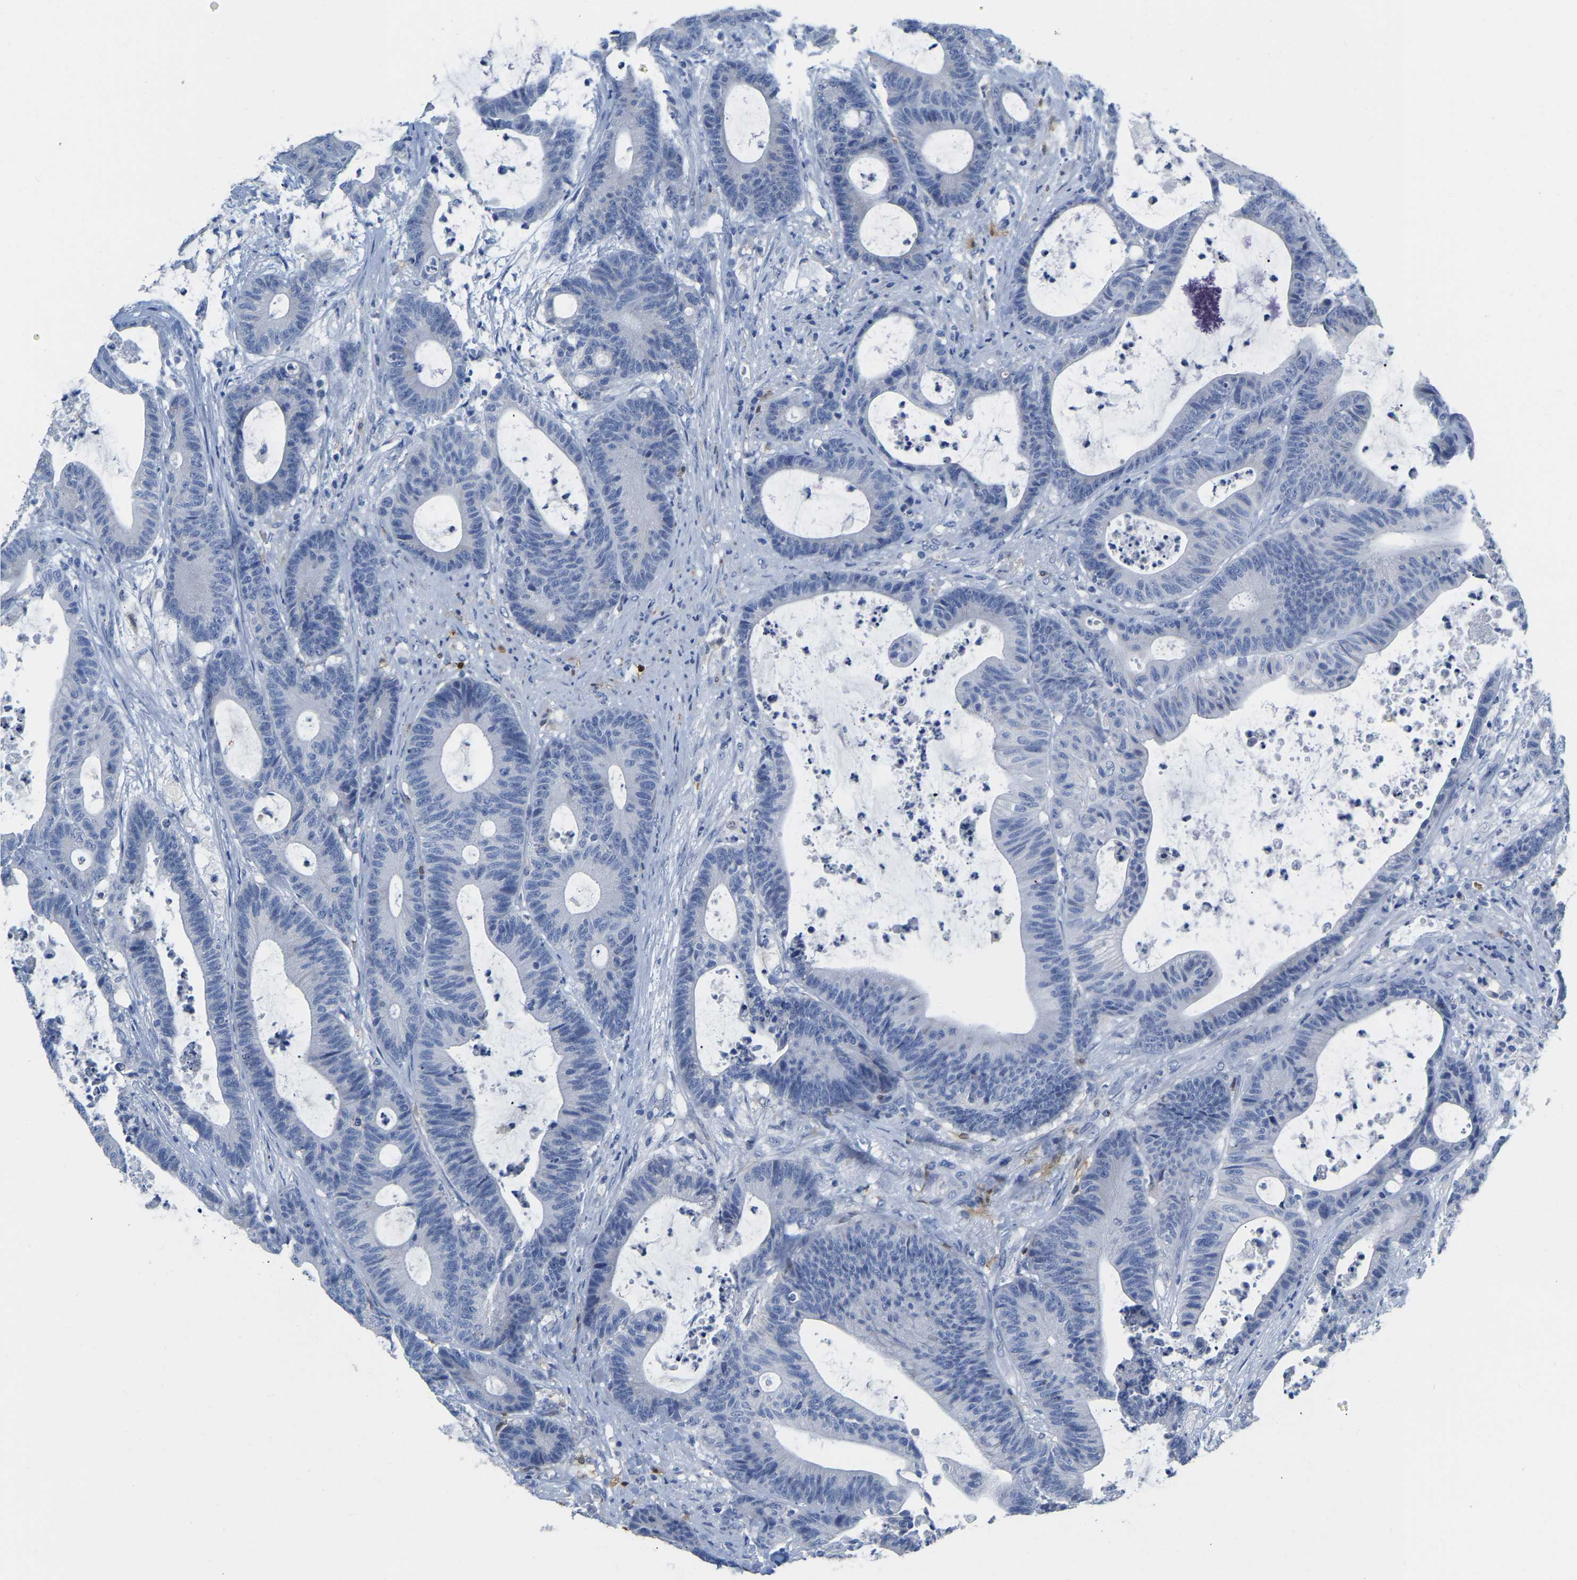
{"staining": {"intensity": "negative", "quantity": "none", "location": "none"}, "tissue": "colorectal cancer", "cell_type": "Tumor cells", "image_type": "cancer", "snomed": [{"axis": "morphology", "description": "Adenocarcinoma, NOS"}, {"axis": "topography", "description": "Colon"}], "caption": "Immunohistochemistry photomicrograph of colorectal adenocarcinoma stained for a protein (brown), which displays no staining in tumor cells. The staining was performed using DAB to visualize the protein expression in brown, while the nuclei were stained in blue with hematoxylin (Magnification: 20x).", "gene": "ULBP2", "patient": {"sex": "female", "age": 84}}